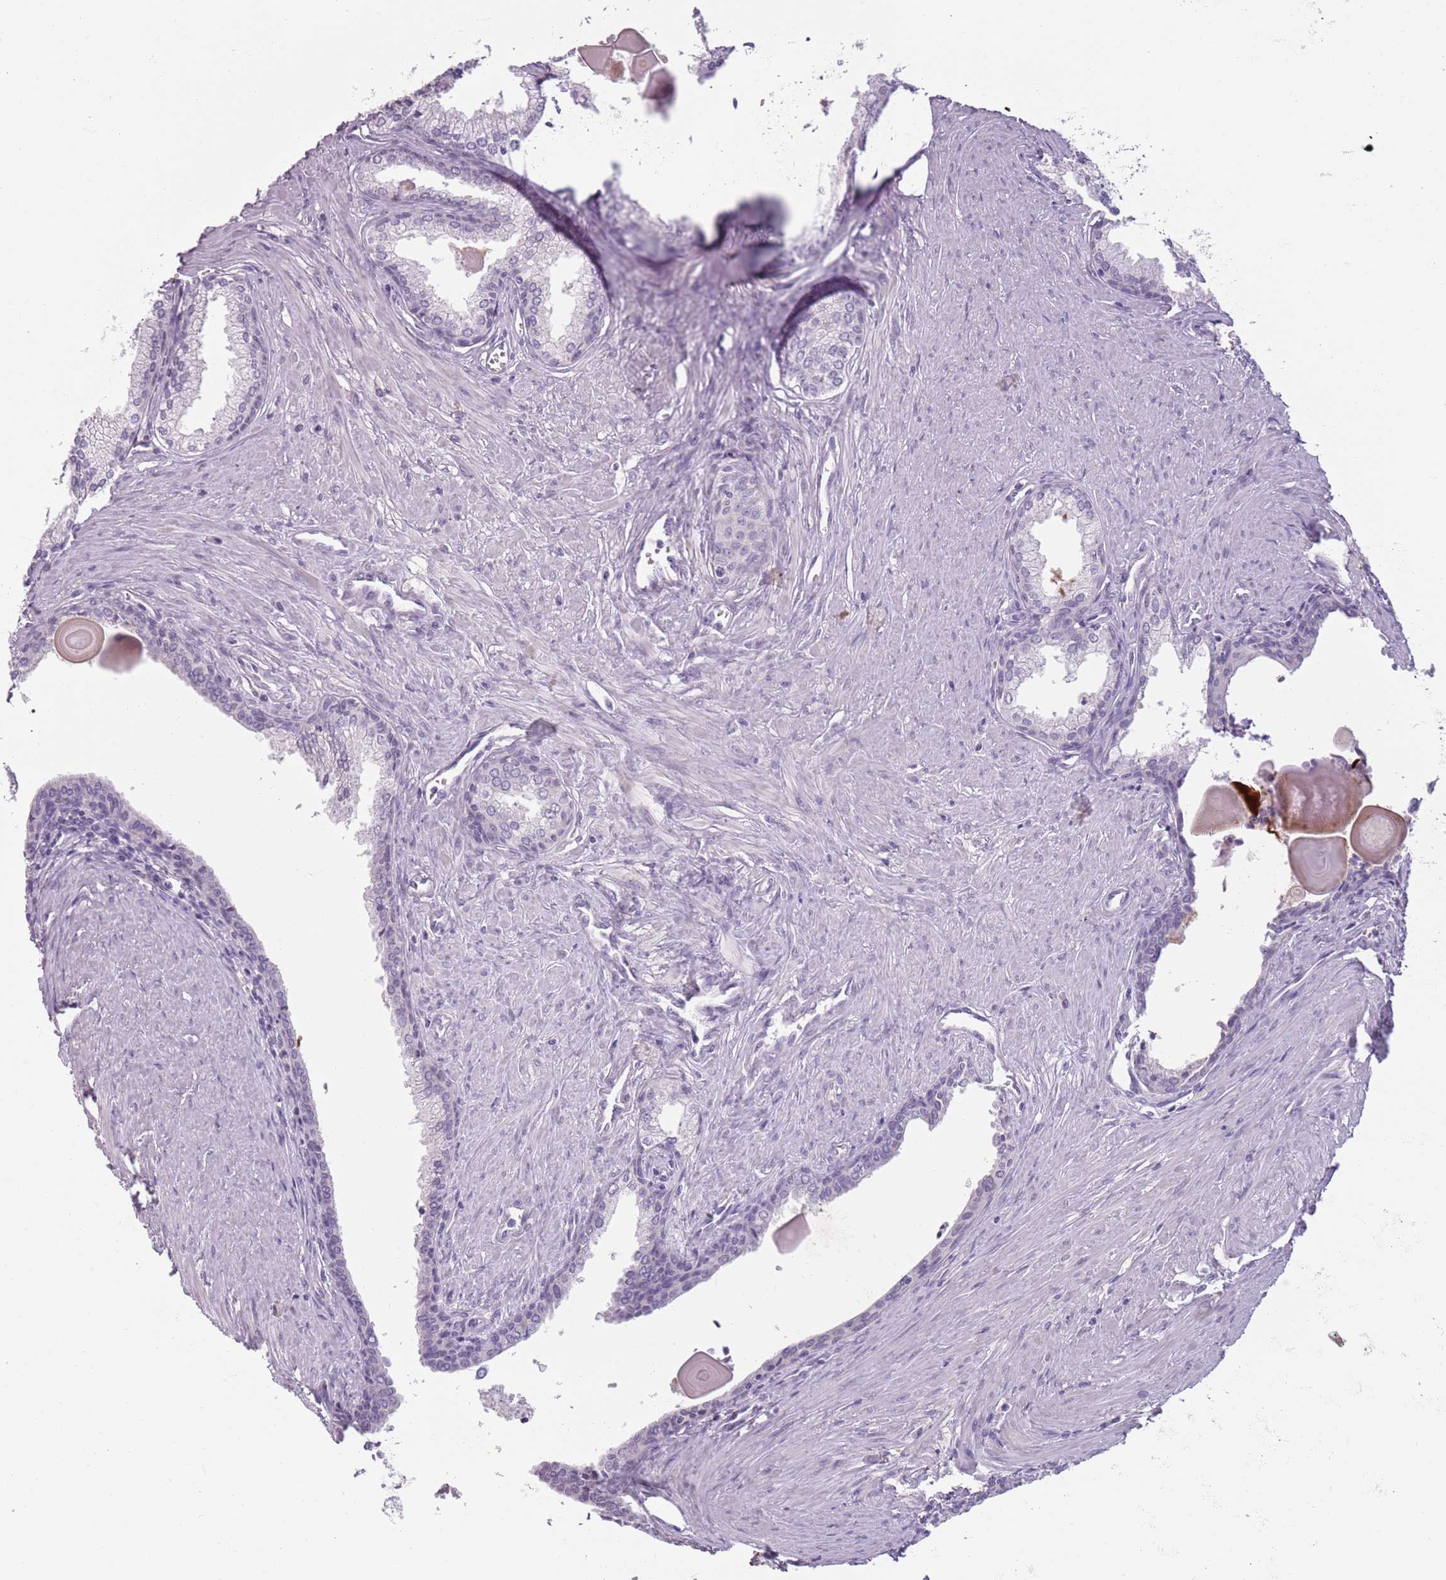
{"staining": {"intensity": "negative", "quantity": "none", "location": "none"}, "tissue": "prostate cancer", "cell_type": "Tumor cells", "image_type": "cancer", "snomed": [{"axis": "morphology", "description": "Adenocarcinoma, High grade"}, {"axis": "topography", "description": "Prostate"}], "caption": "A histopathology image of human high-grade adenocarcinoma (prostate) is negative for staining in tumor cells.", "gene": "PIEZO1", "patient": {"sex": "male", "age": 68}}